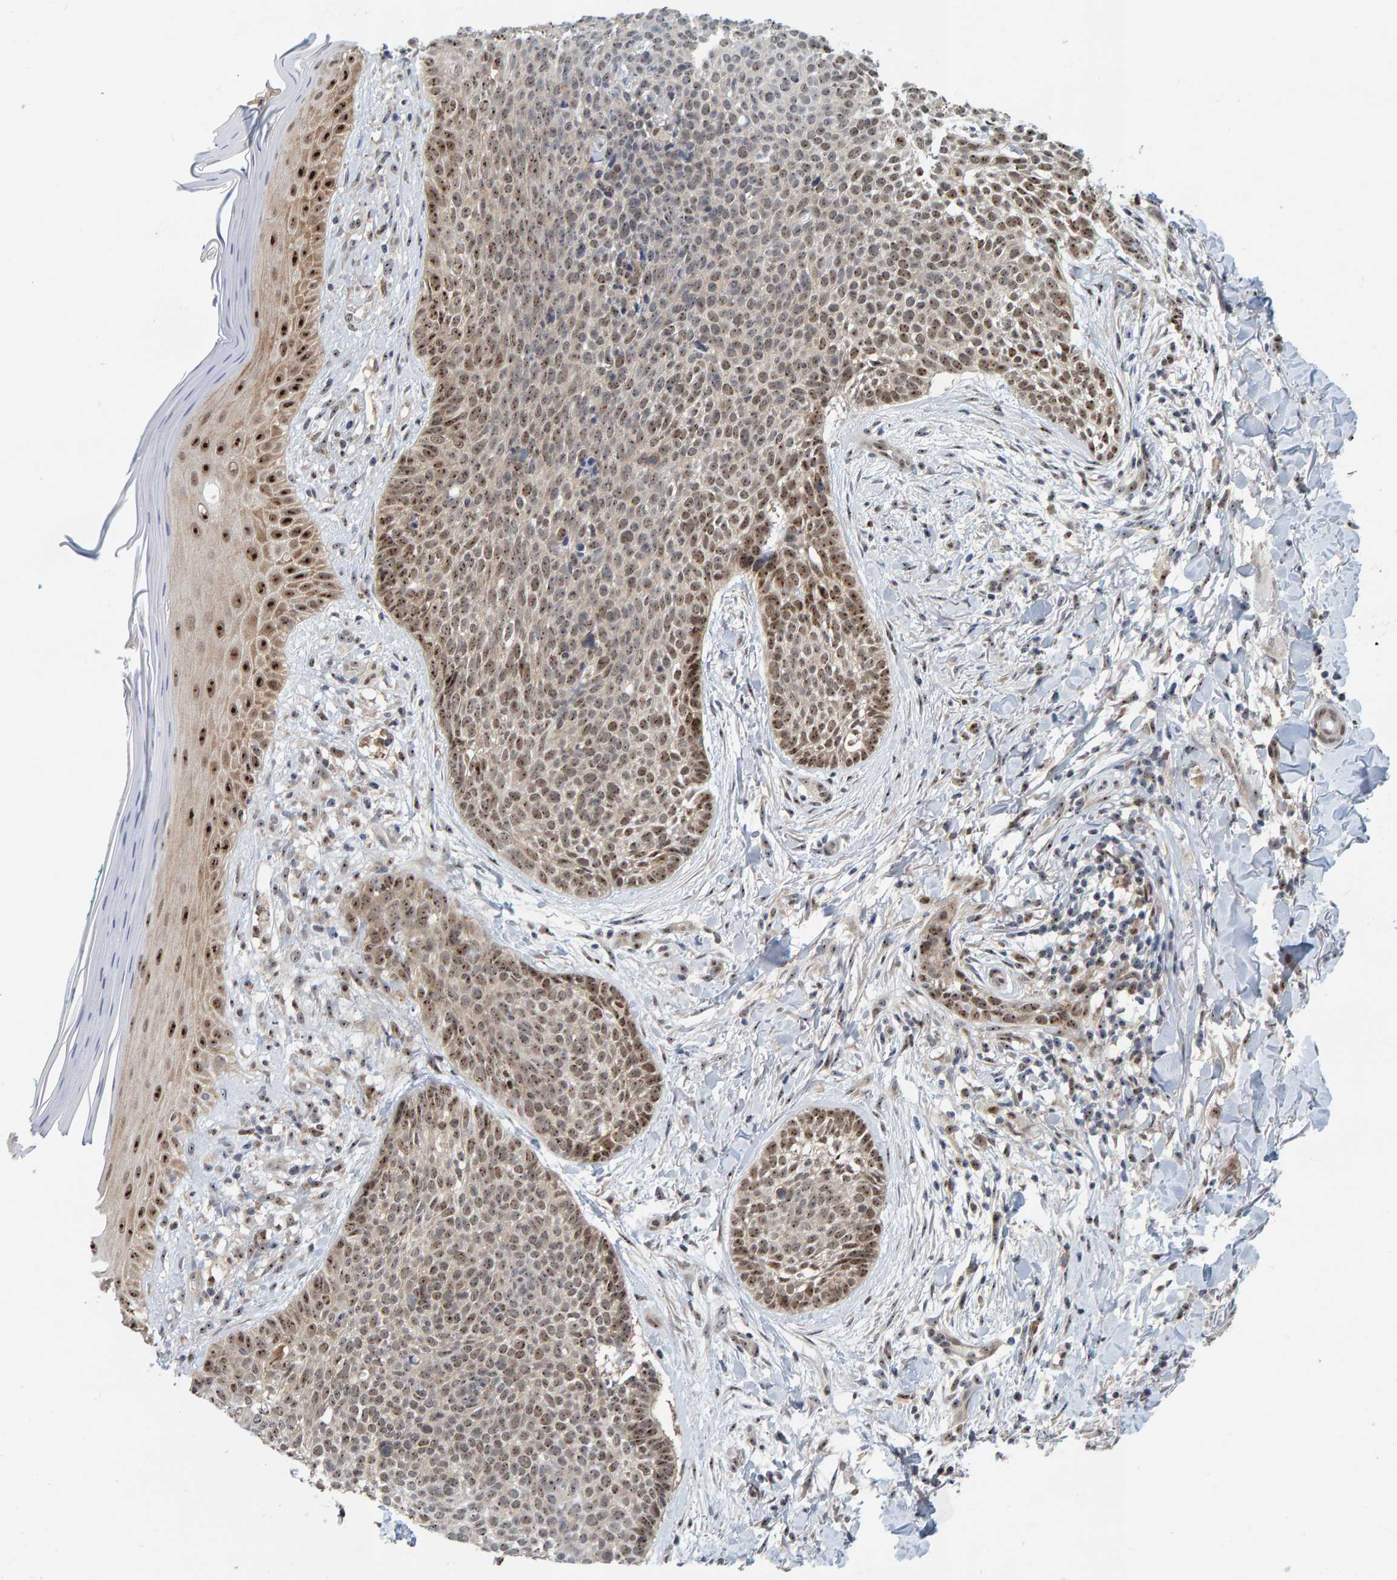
{"staining": {"intensity": "moderate", "quantity": ">75%", "location": "nuclear"}, "tissue": "skin cancer", "cell_type": "Tumor cells", "image_type": "cancer", "snomed": [{"axis": "morphology", "description": "Normal tissue, NOS"}, {"axis": "morphology", "description": "Basal cell carcinoma"}, {"axis": "topography", "description": "Skin"}], "caption": "Immunohistochemistry image of neoplastic tissue: skin cancer stained using IHC displays medium levels of moderate protein expression localized specifically in the nuclear of tumor cells, appearing as a nuclear brown color.", "gene": "POLR1E", "patient": {"sex": "male", "age": 67}}